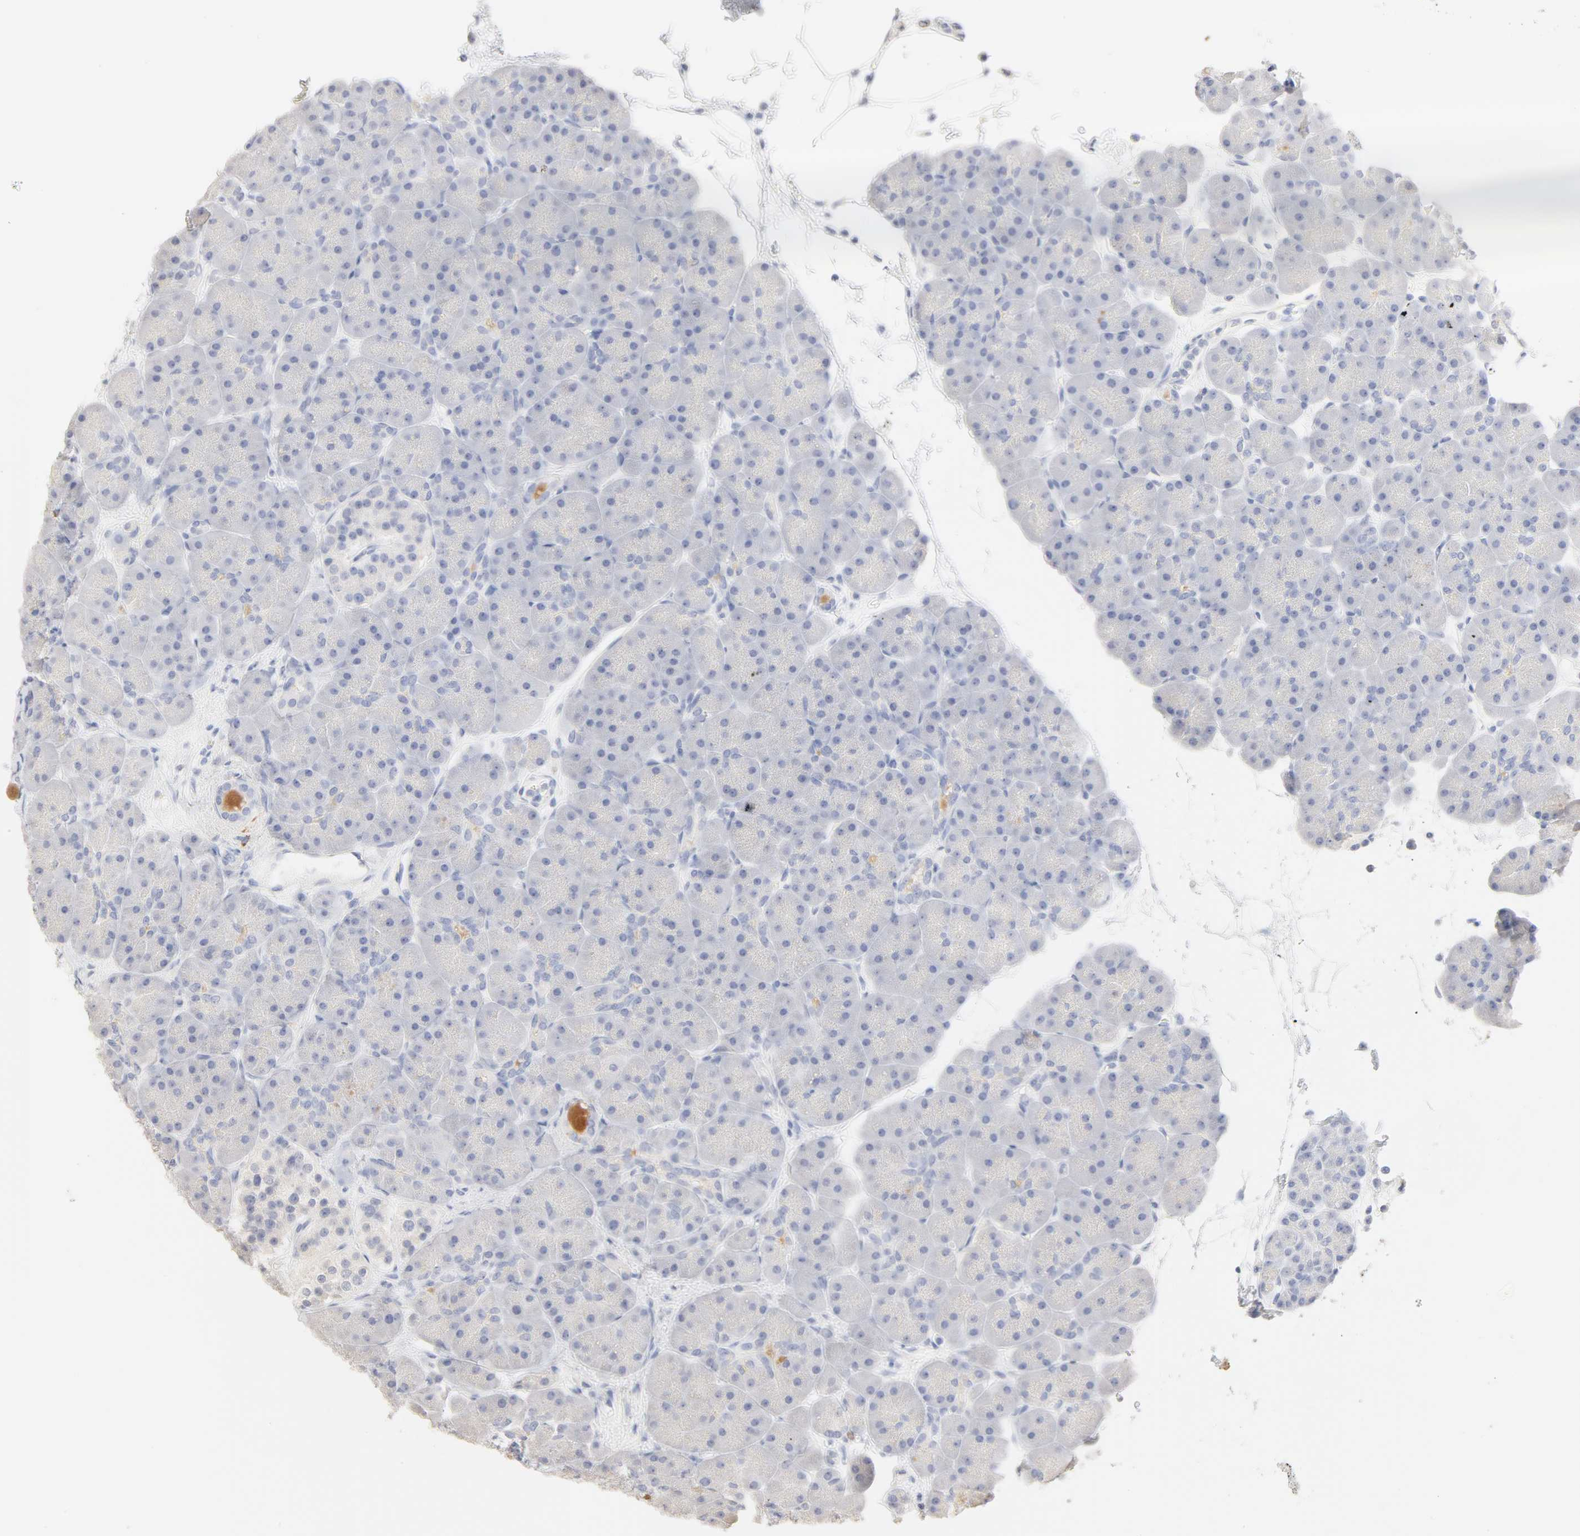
{"staining": {"intensity": "negative", "quantity": "none", "location": "none"}, "tissue": "pancreas", "cell_type": "Exocrine glandular cells", "image_type": "normal", "snomed": [{"axis": "morphology", "description": "Normal tissue, NOS"}, {"axis": "topography", "description": "Pancreas"}], "caption": "An immunohistochemistry micrograph of normal pancreas is shown. There is no staining in exocrine glandular cells of pancreas. (DAB (3,3'-diaminobenzidine) immunohistochemistry with hematoxylin counter stain).", "gene": "FCGBP", "patient": {"sex": "male", "age": 66}}